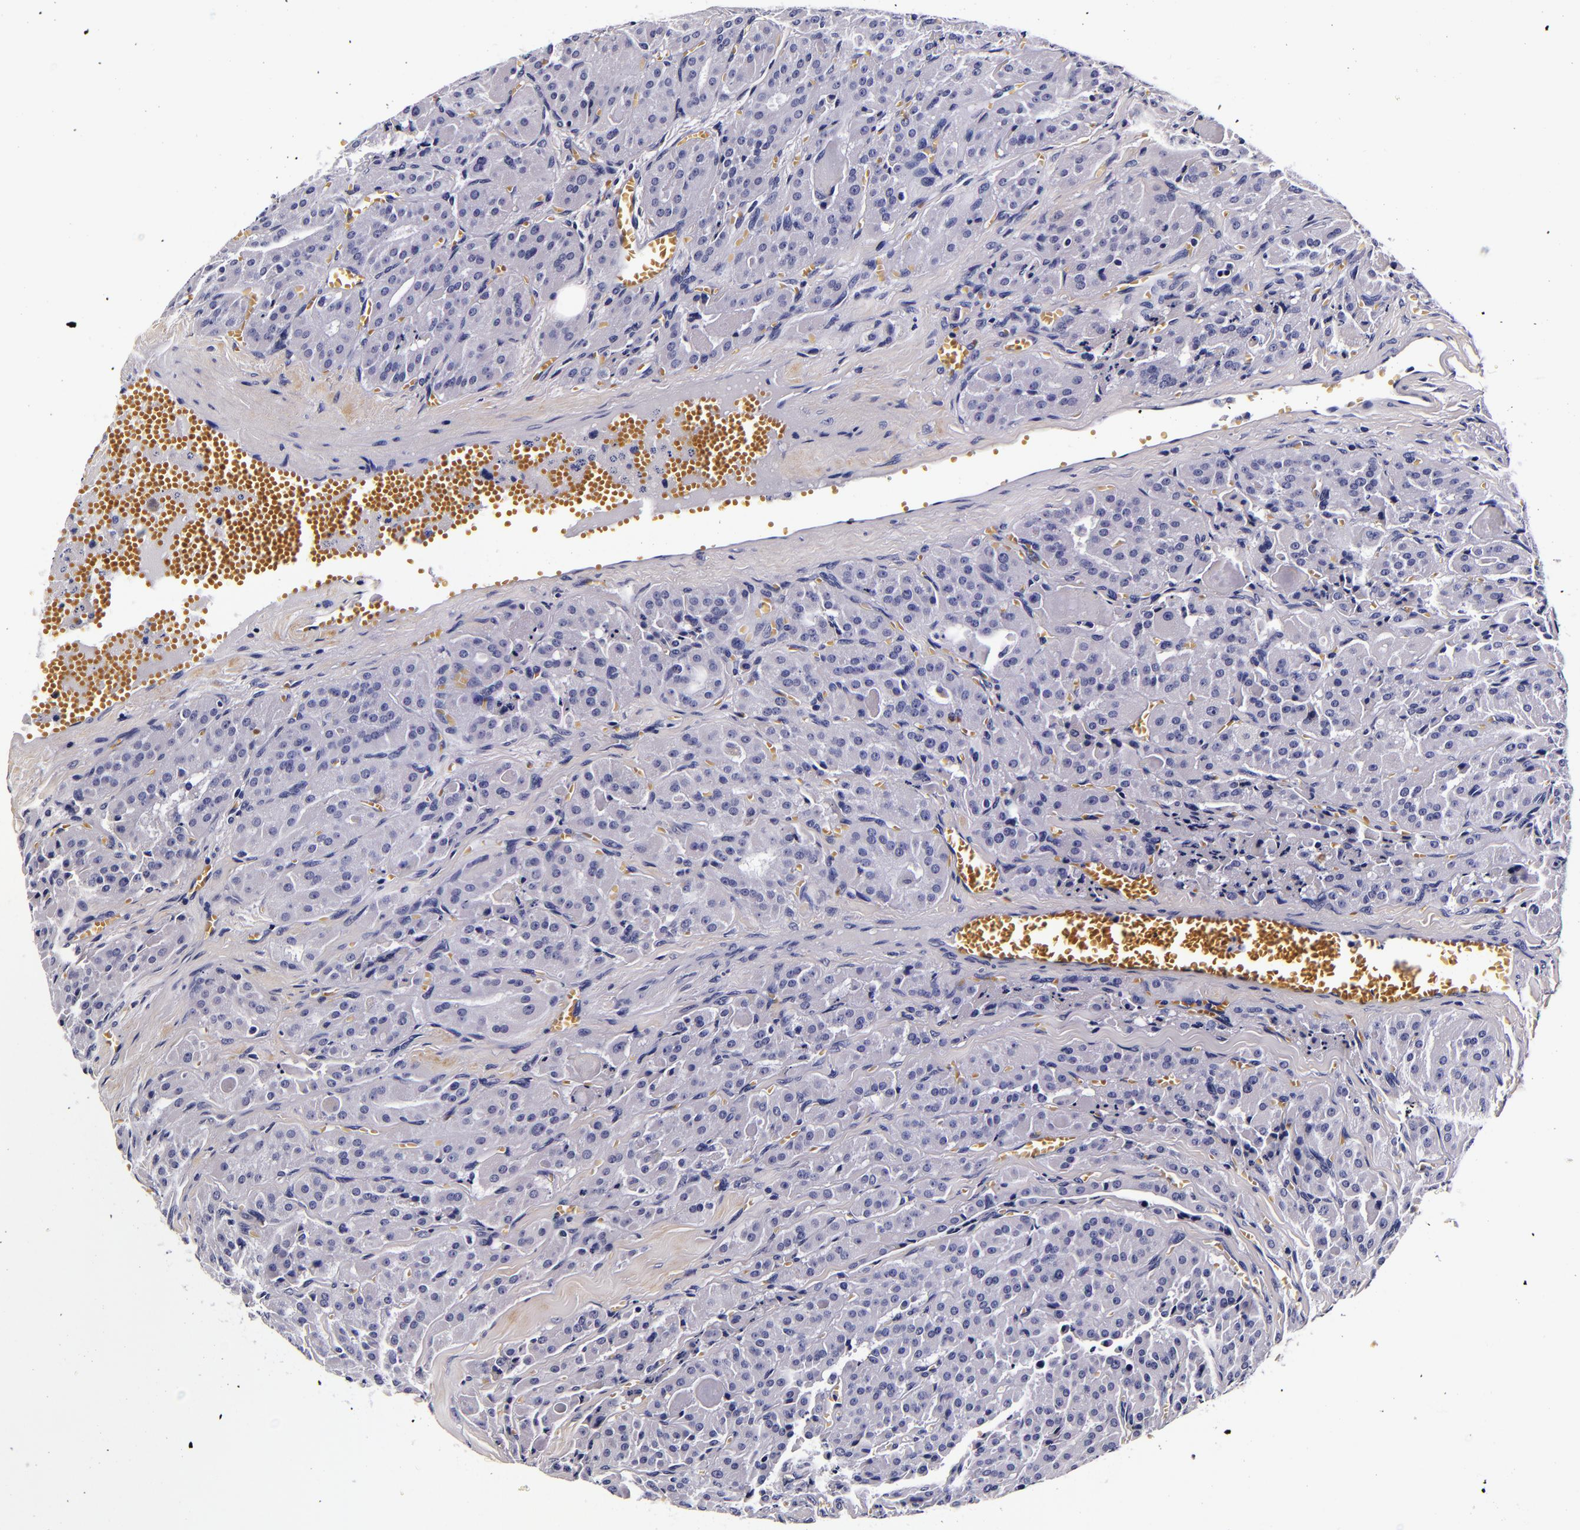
{"staining": {"intensity": "negative", "quantity": "none", "location": "none"}, "tissue": "thyroid cancer", "cell_type": "Tumor cells", "image_type": "cancer", "snomed": [{"axis": "morphology", "description": "Carcinoma, NOS"}, {"axis": "topography", "description": "Thyroid gland"}], "caption": "Tumor cells are negative for protein expression in human carcinoma (thyroid).", "gene": "FBN1", "patient": {"sex": "male", "age": 76}}